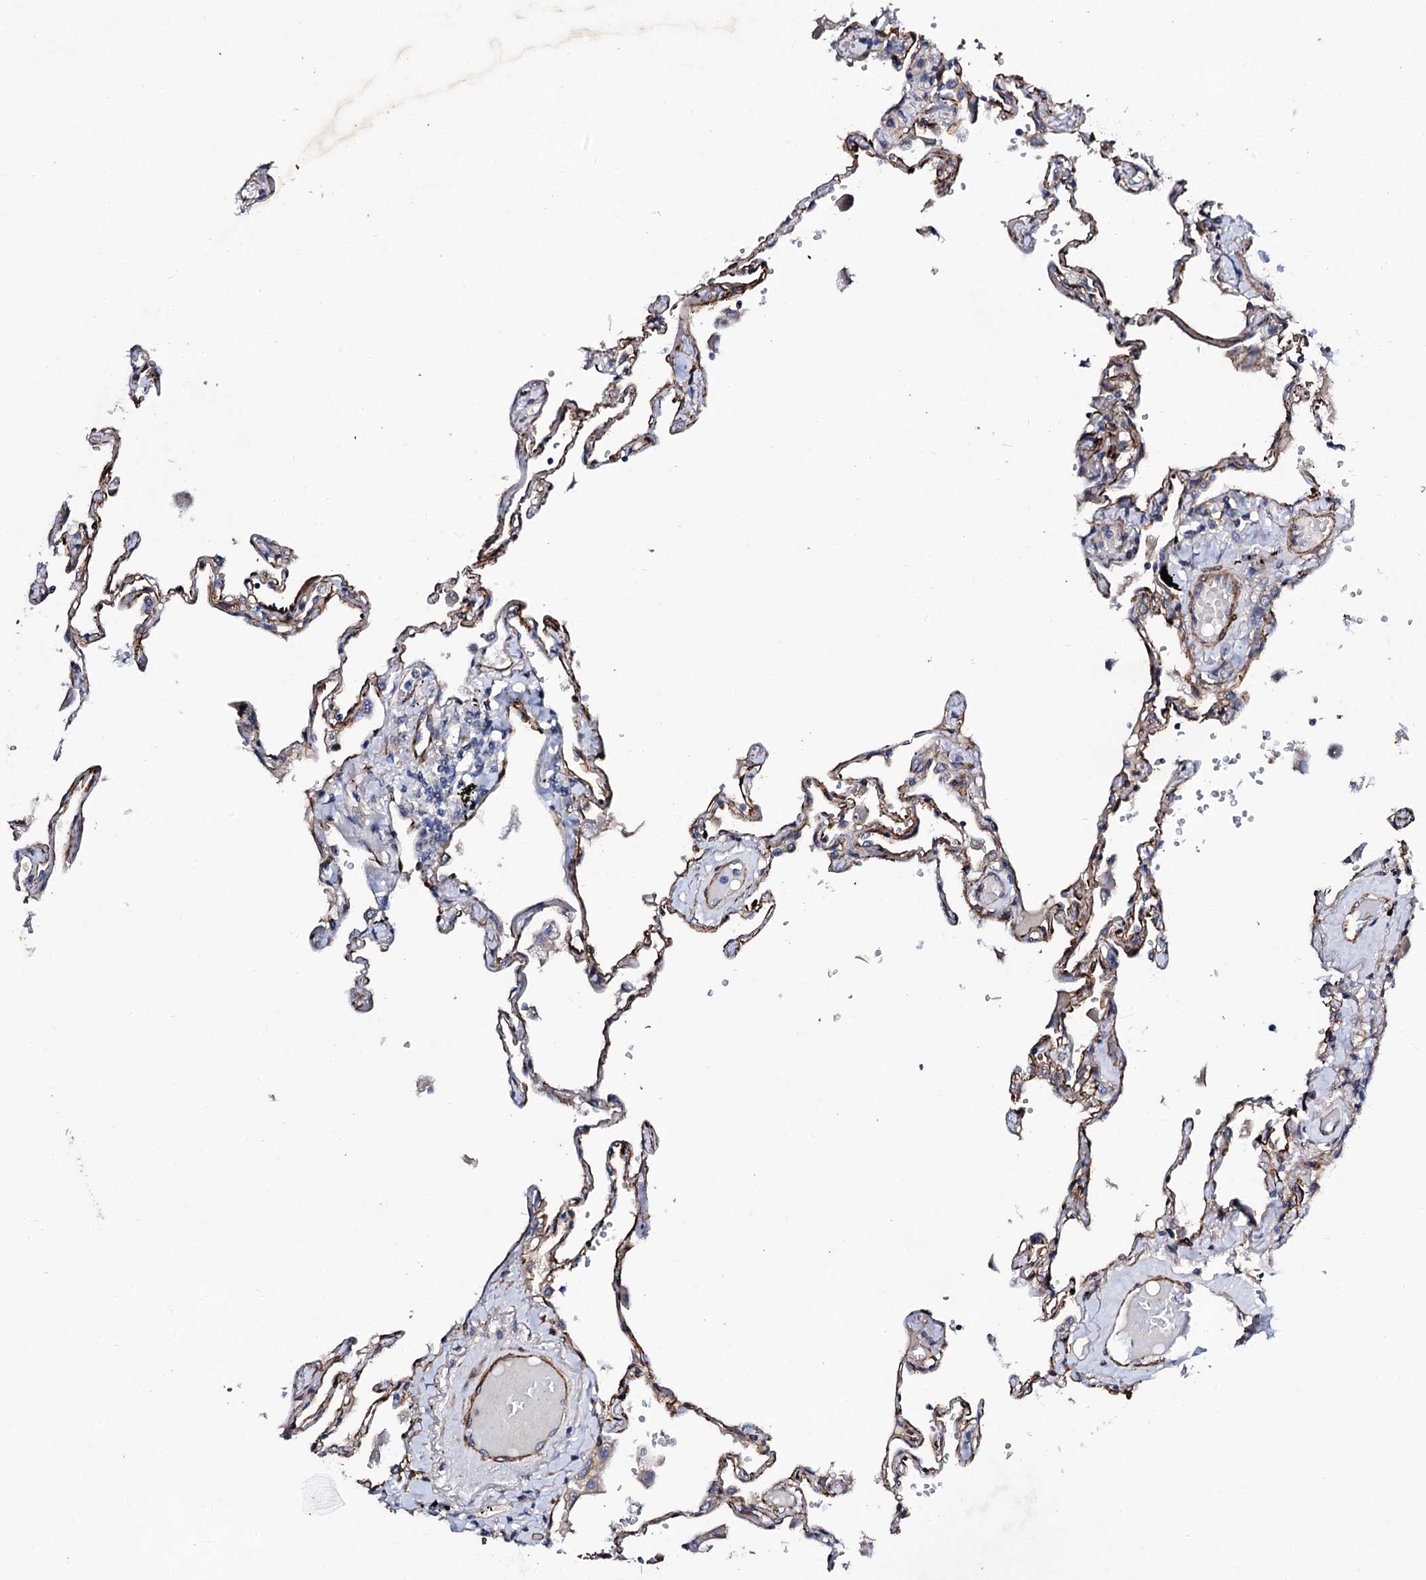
{"staining": {"intensity": "moderate", "quantity": ">75%", "location": "cytoplasmic/membranous"}, "tissue": "lung", "cell_type": "Alveolar cells", "image_type": "normal", "snomed": [{"axis": "morphology", "description": "Normal tissue, NOS"}, {"axis": "topography", "description": "Lung"}], "caption": "High-power microscopy captured an immunohistochemistry (IHC) histopathology image of unremarkable lung, revealing moderate cytoplasmic/membranous staining in about >75% of alveolar cells. (Stains: DAB in brown, nuclei in blue, Microscopy: brightfield microscopy at high magnification).", "gene": "DBX1", "patient": {"sex": "female", "age": 67}}